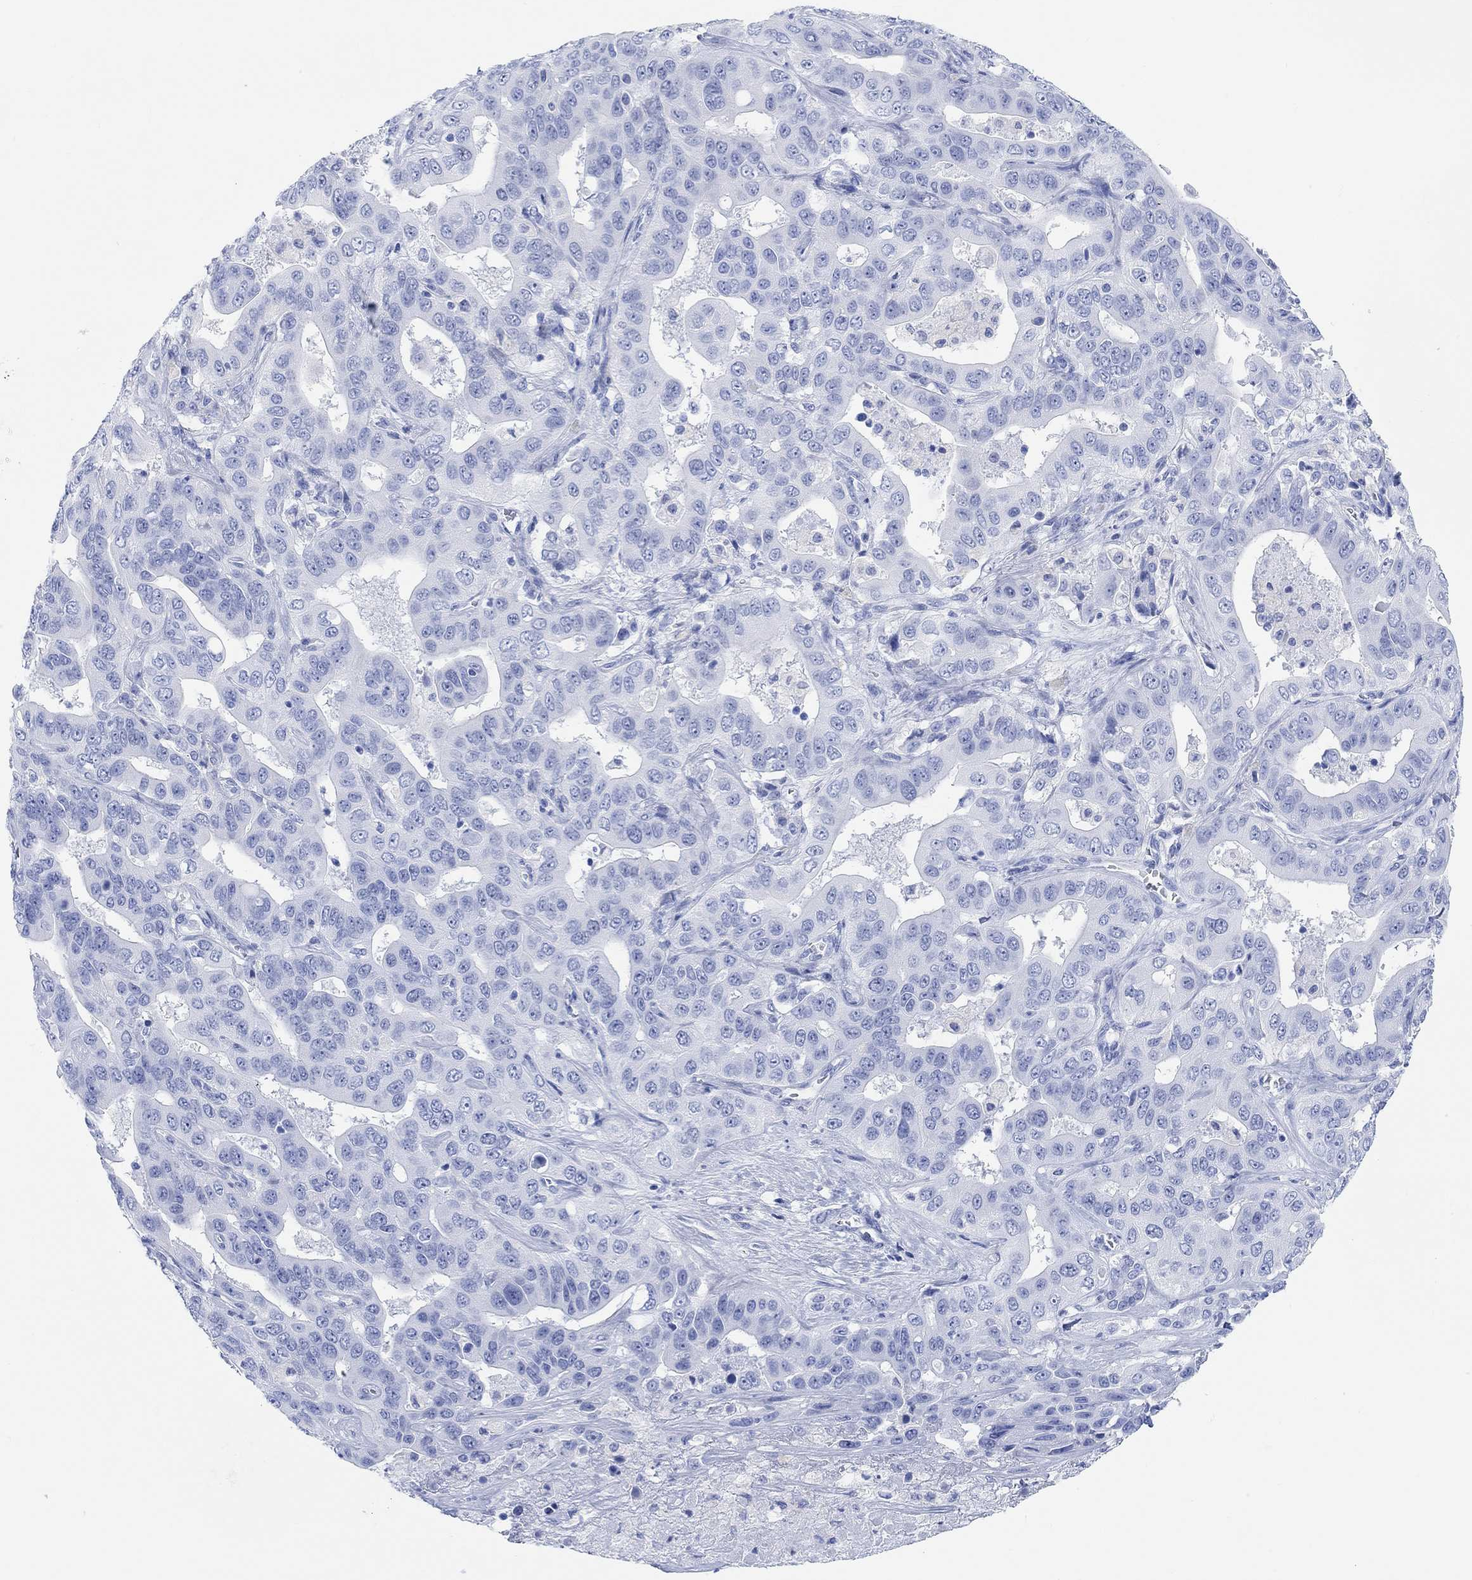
{"staining": {"intensity": "negative", "quantity": "none", "location": "none"}, "tissue": "liver cancer", "cell_type": "Tumor cells", "image_type": "cancer", "snomed": [{"axis": "morphology", "description": "Cholangiocarcinoma"}, {"axis": "topography", "description": "Liver"}], "caption": "Tumor cells show no significant expression in liver cancer (cholangiocarcinoma).", "gene": "ANKRD33", "patient": {"sex": "female", "age": 52}}